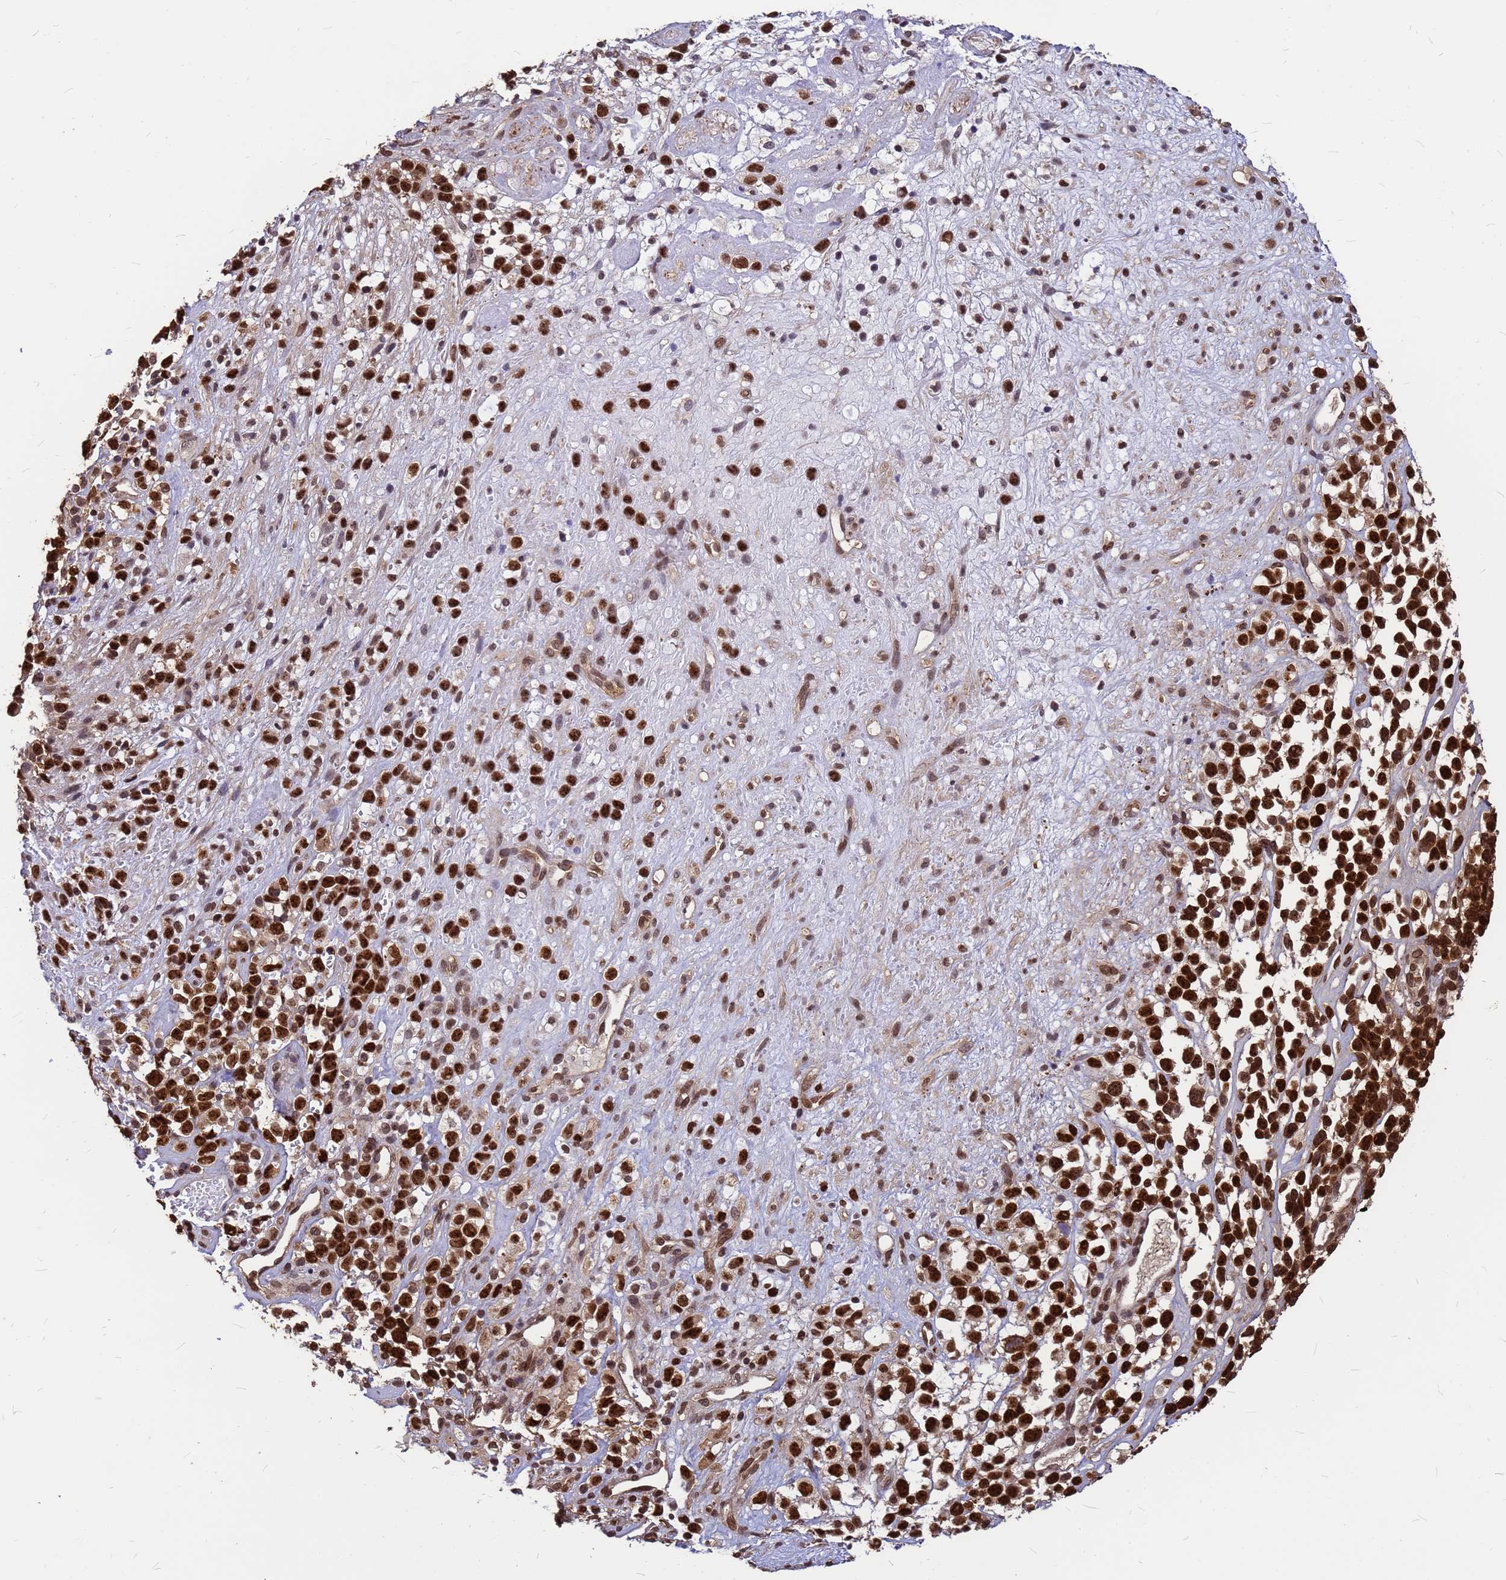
{"staining": {"intensity": "strong", "quantity": ">75%", "location": "cytoplasmic/membranous,nuclear"}, "tissue": "melanoma", "cell_type": "Tumor cells", "image_type": "cancer", "snomed": [{"axis": "morphology", "description": "Malignant melanoma, NOS"}, {"axis": "topography", "description": "Nose, NOS"}], "caption": "High-magnification brightfield microscopy of malignant melanoma stained with DAB (3,3'-diaminobenzidine) (brown) and counterstained with hematoxylin (blue). tumor cells exhibit strong cytoplasmic/membranous and nuclear staining is seen in about>75% of cells.", "gene": "C1orf35", "patient": {"sex": "female", "age": 48}}